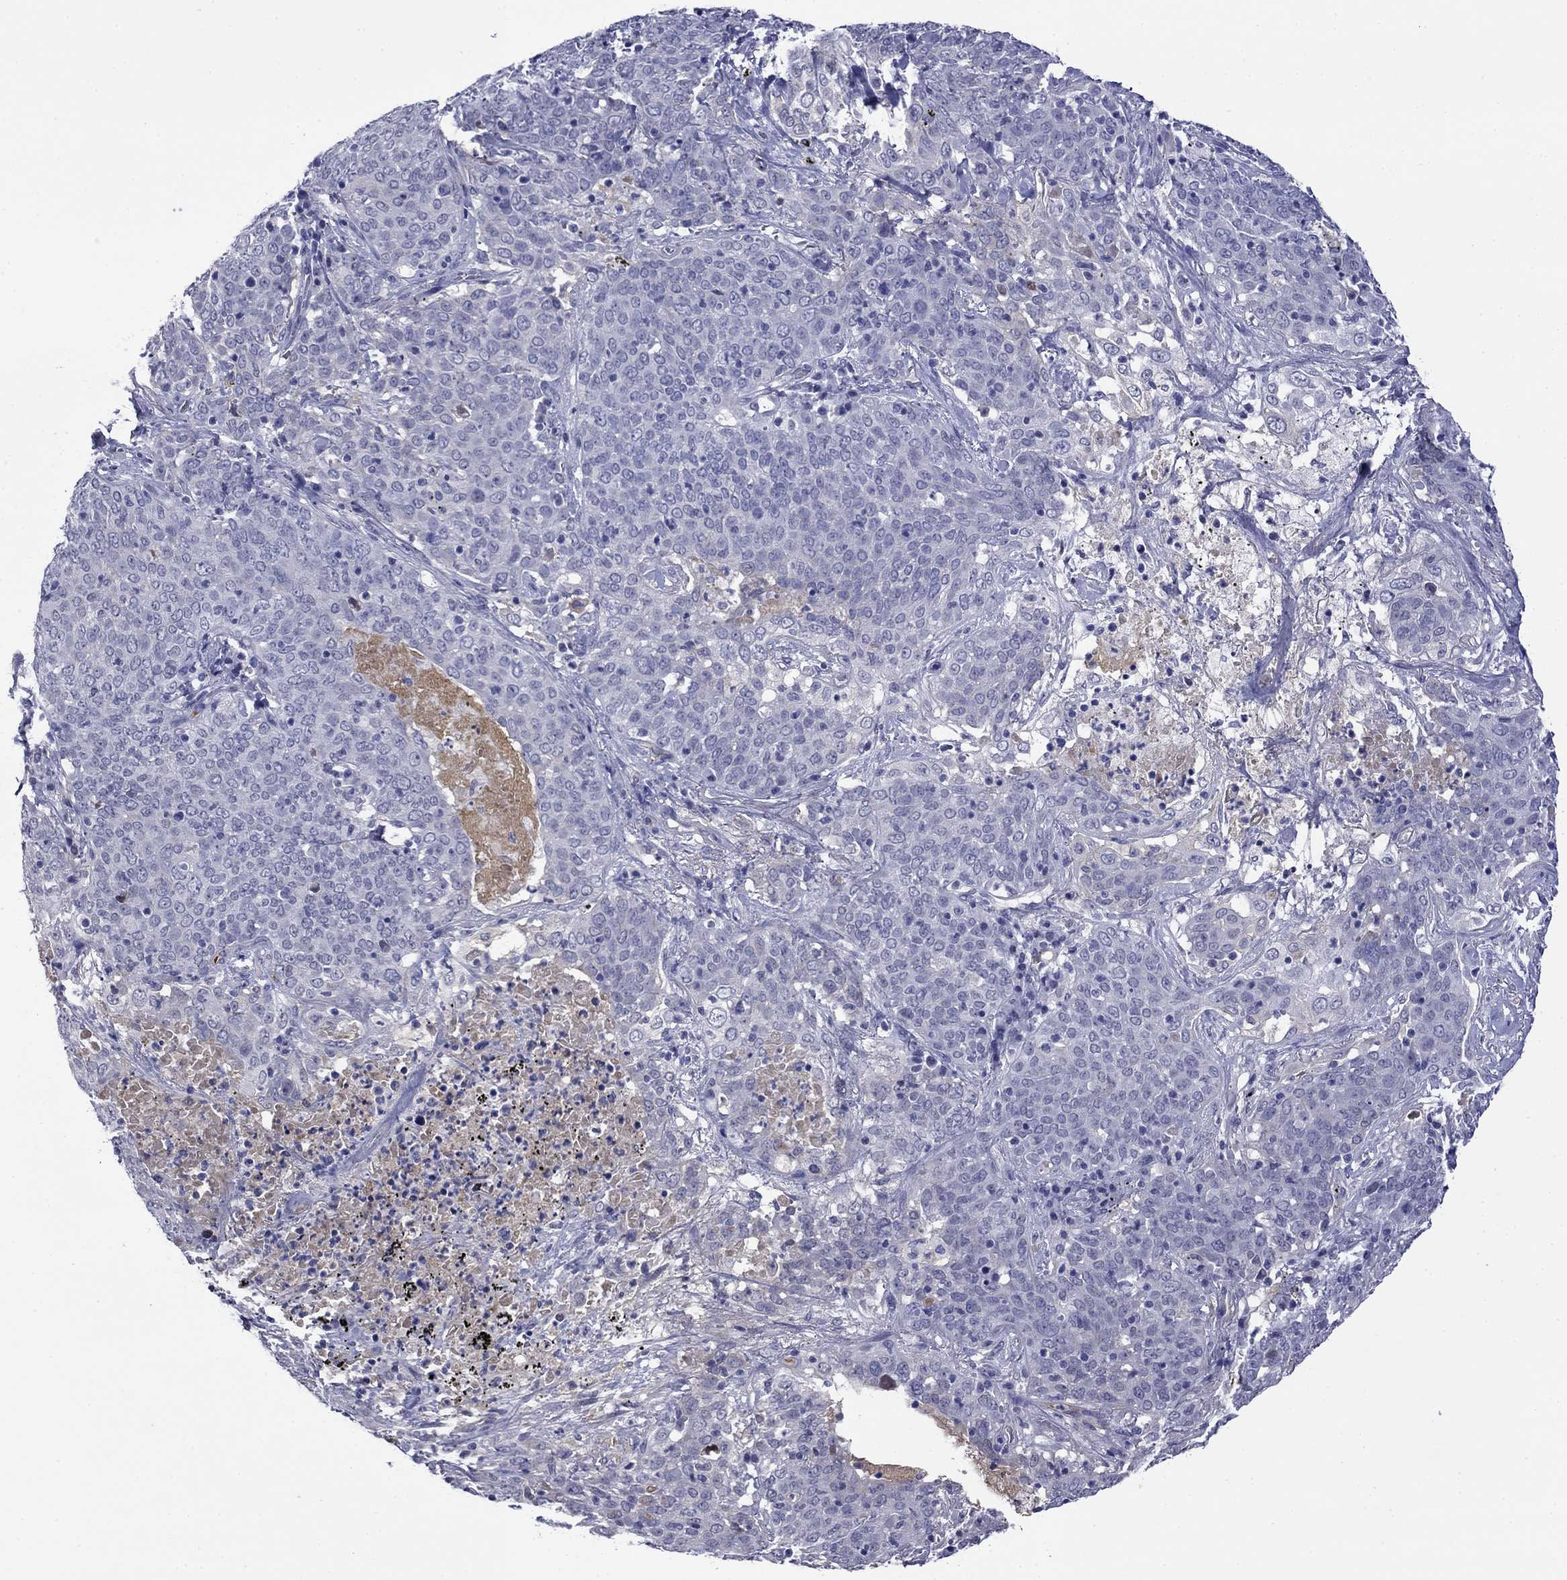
{"staining": {"intensity": "negative", "quantity": "none", "location": "none"}, "tissue": "lung cancer", "cell_type": "Tumor cells", "image_type": "cancer", "snomed": [{"axis": "morphology", "description": "Squamous cell carcinoma, NOS"}, {"axis": "topography", "description": "Lung"}], "caption": "Immunohistochemistry (IHC) image of neoplastic tissue: human squamous cell carcinoma (lung) stained with DAB (3,3'-diaminobenzidine) displays no significant protein expression in tumor cells.", "gene": "APOA2", "patient": {"sex": "male", "age": 82}}